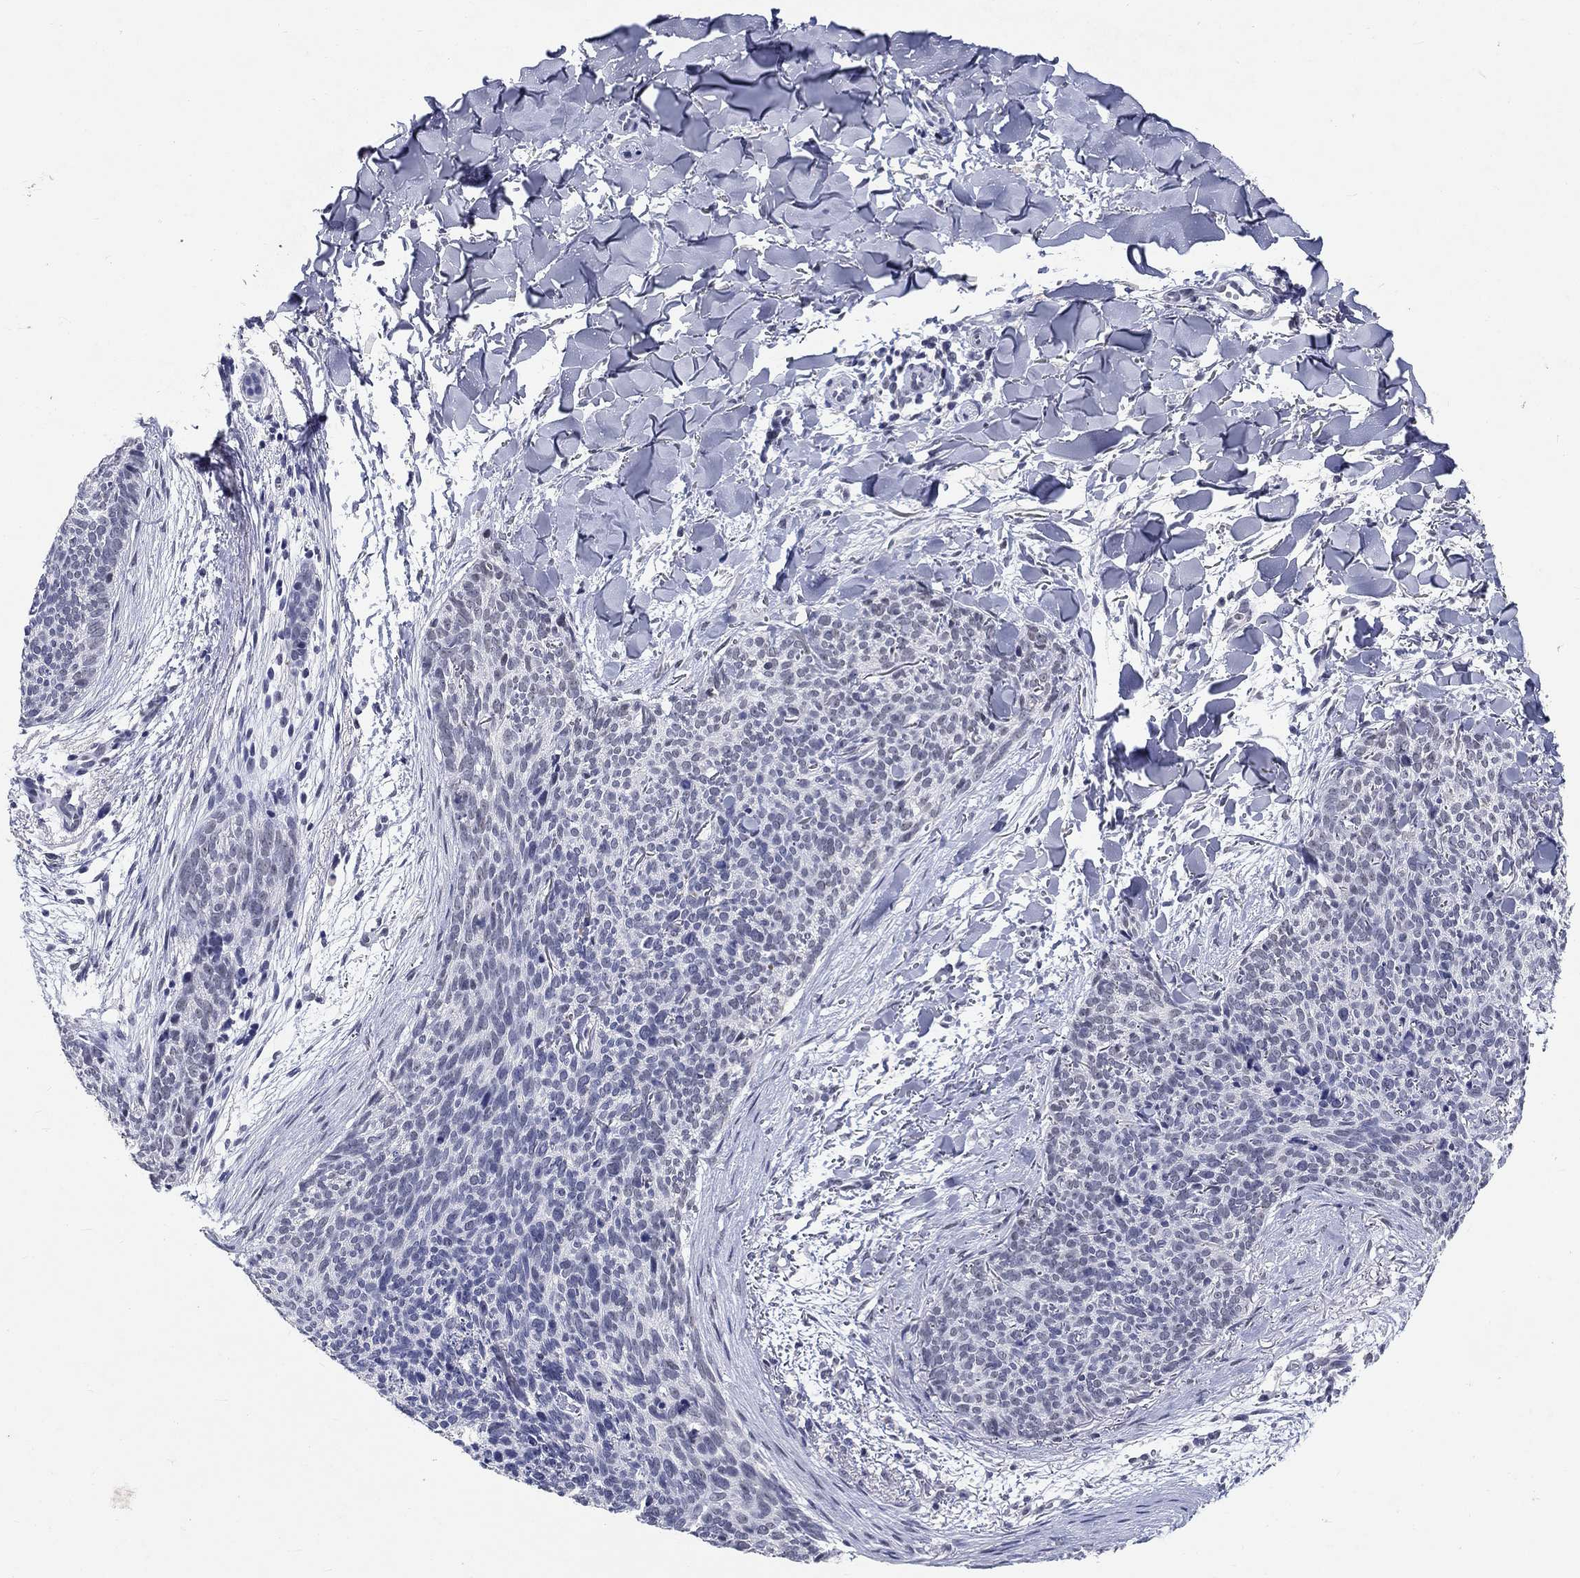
{"staining": {"intensity": "negative", "quantity": "none", "location": "none"}, "tissue": "skin cancer", "cell_type": "Tumor cells", "image_type": "cancer", "snomed": [{"axis": "morphology", "description": "Basal cell carcinoma"}, {"axis": "topography", "description": "Skin"}], "caption": "DAB (3,3'-diaminobenzidine) immunohistochemical staining of skin cancer (basal cell carcinoma) demonstrates no significant positivity in tumor cells.", "gene": "GRIN1", "patient": {"sex": "male", "age": 64}}